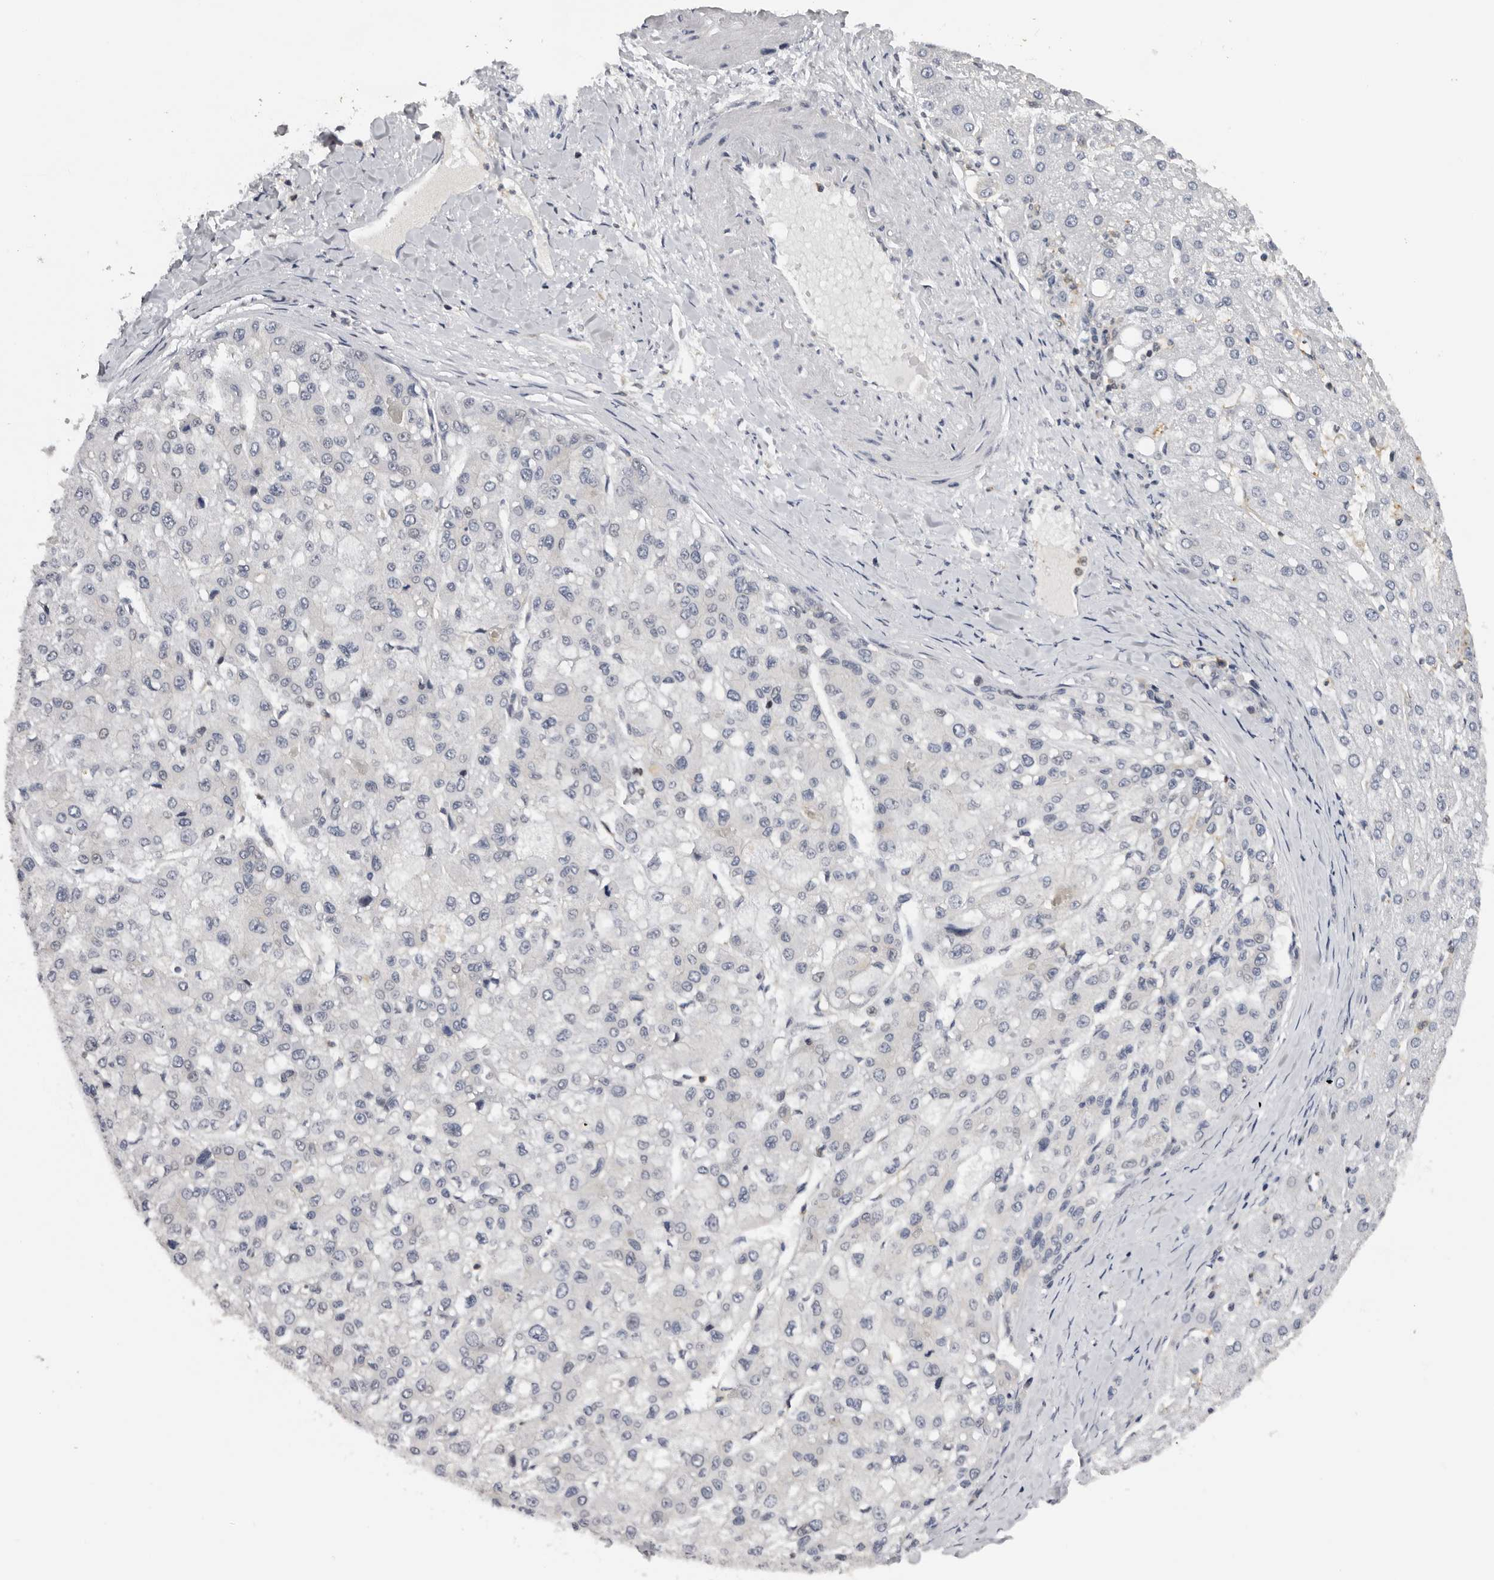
{"staining": {"intensity": "negative", "quantity": "none", "location": "none"}, "tissue": "liver cancer", "cell_type": "Tumor cells", "image_type": "cancer", "snomed": [{"axis": "morphology", "description": "Carcinoma, Hepatocellular, NOS"}, {"axis": "topography", "description": "Liver"}], "caption": "This micrograph is of liver cancer stained with immunohistochemistry to label a protein in brown with the nuclei are counter-stained blue. There is no positivity in tumor cells.", "gene": "KIF2B", "patient": {"sex": "male", "age": 80}}